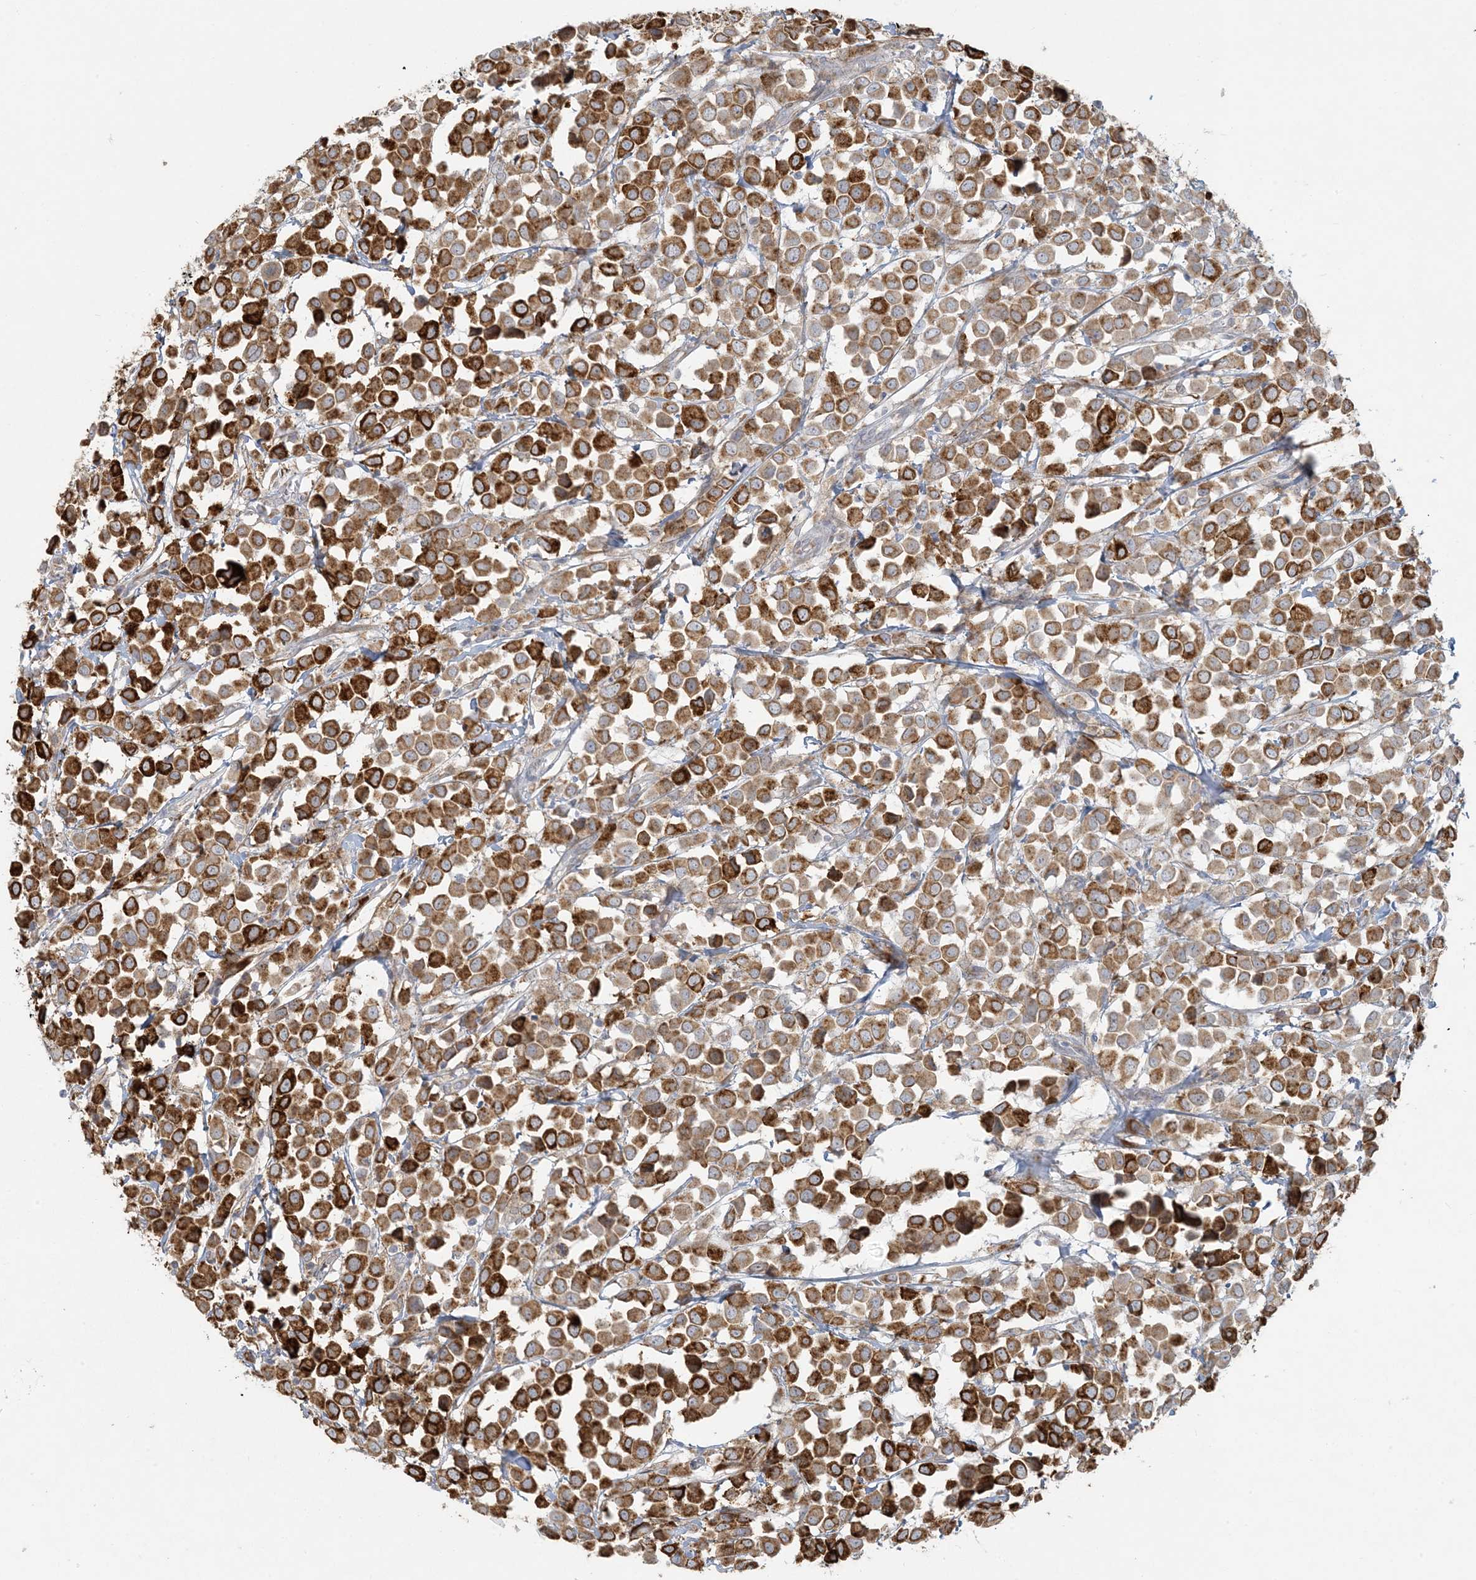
{"staining": {"intensity": "strong", "quantity": ">75%", "location": "cytoplasmic/membranous"}, "tissue": "breast cancer", "cell_type": "Tumor cells", "image_type": "cancer", "snomed": [{"axis": "morphology", "description": "Duct carcinoma"}, {"axis": "topography", "description": "Breast"}], "caption": "Protein staining of intraductal carcinoma (breast) tissue displays strong cytoplasmic/membranous expression in about >75% of tumor cells.", "gene": "HACL1", "patient": {"sex": "female", "age": 61}}